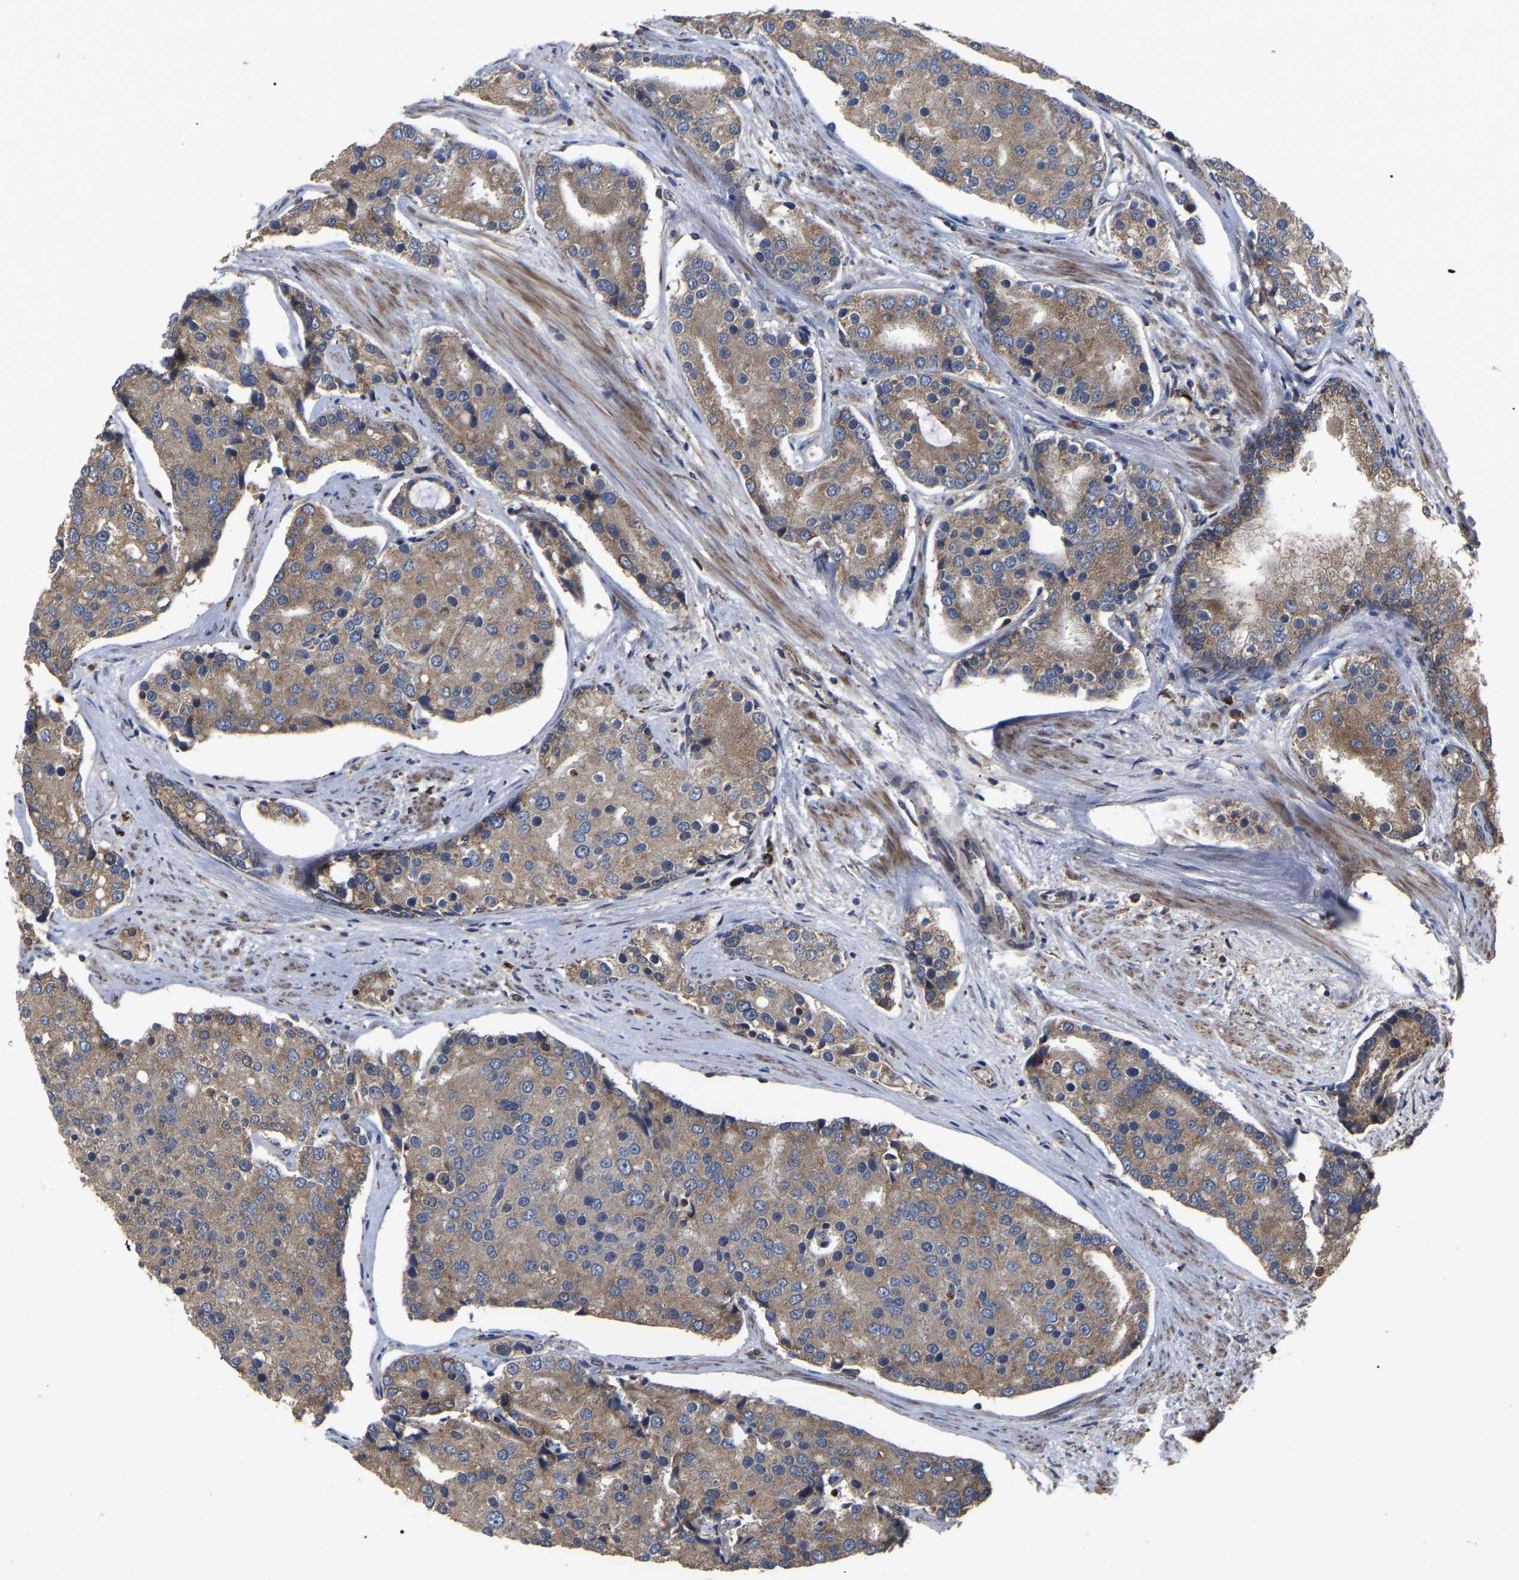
{"staining": {"intensity": "weak", "quantity": ">75%", "location": "cytoplasmic/membranous"}, "tissue": "prostate cancer", "cell_type": "Tumor cells", "image_type": "cancer", "snomed": [{"axis": "morphology", "description": "Adenocarcinoma, High grade"}, {"axis": "topography", "description": "Prostate"}], "caption": "The photomicrograph shows a brown stain indicating the presence of a protein in the cytoplasmic/membranous of tumor cells in prostate cancer.", "gene": "GCC1", "patient": {"sex": "male", "age": 50}}